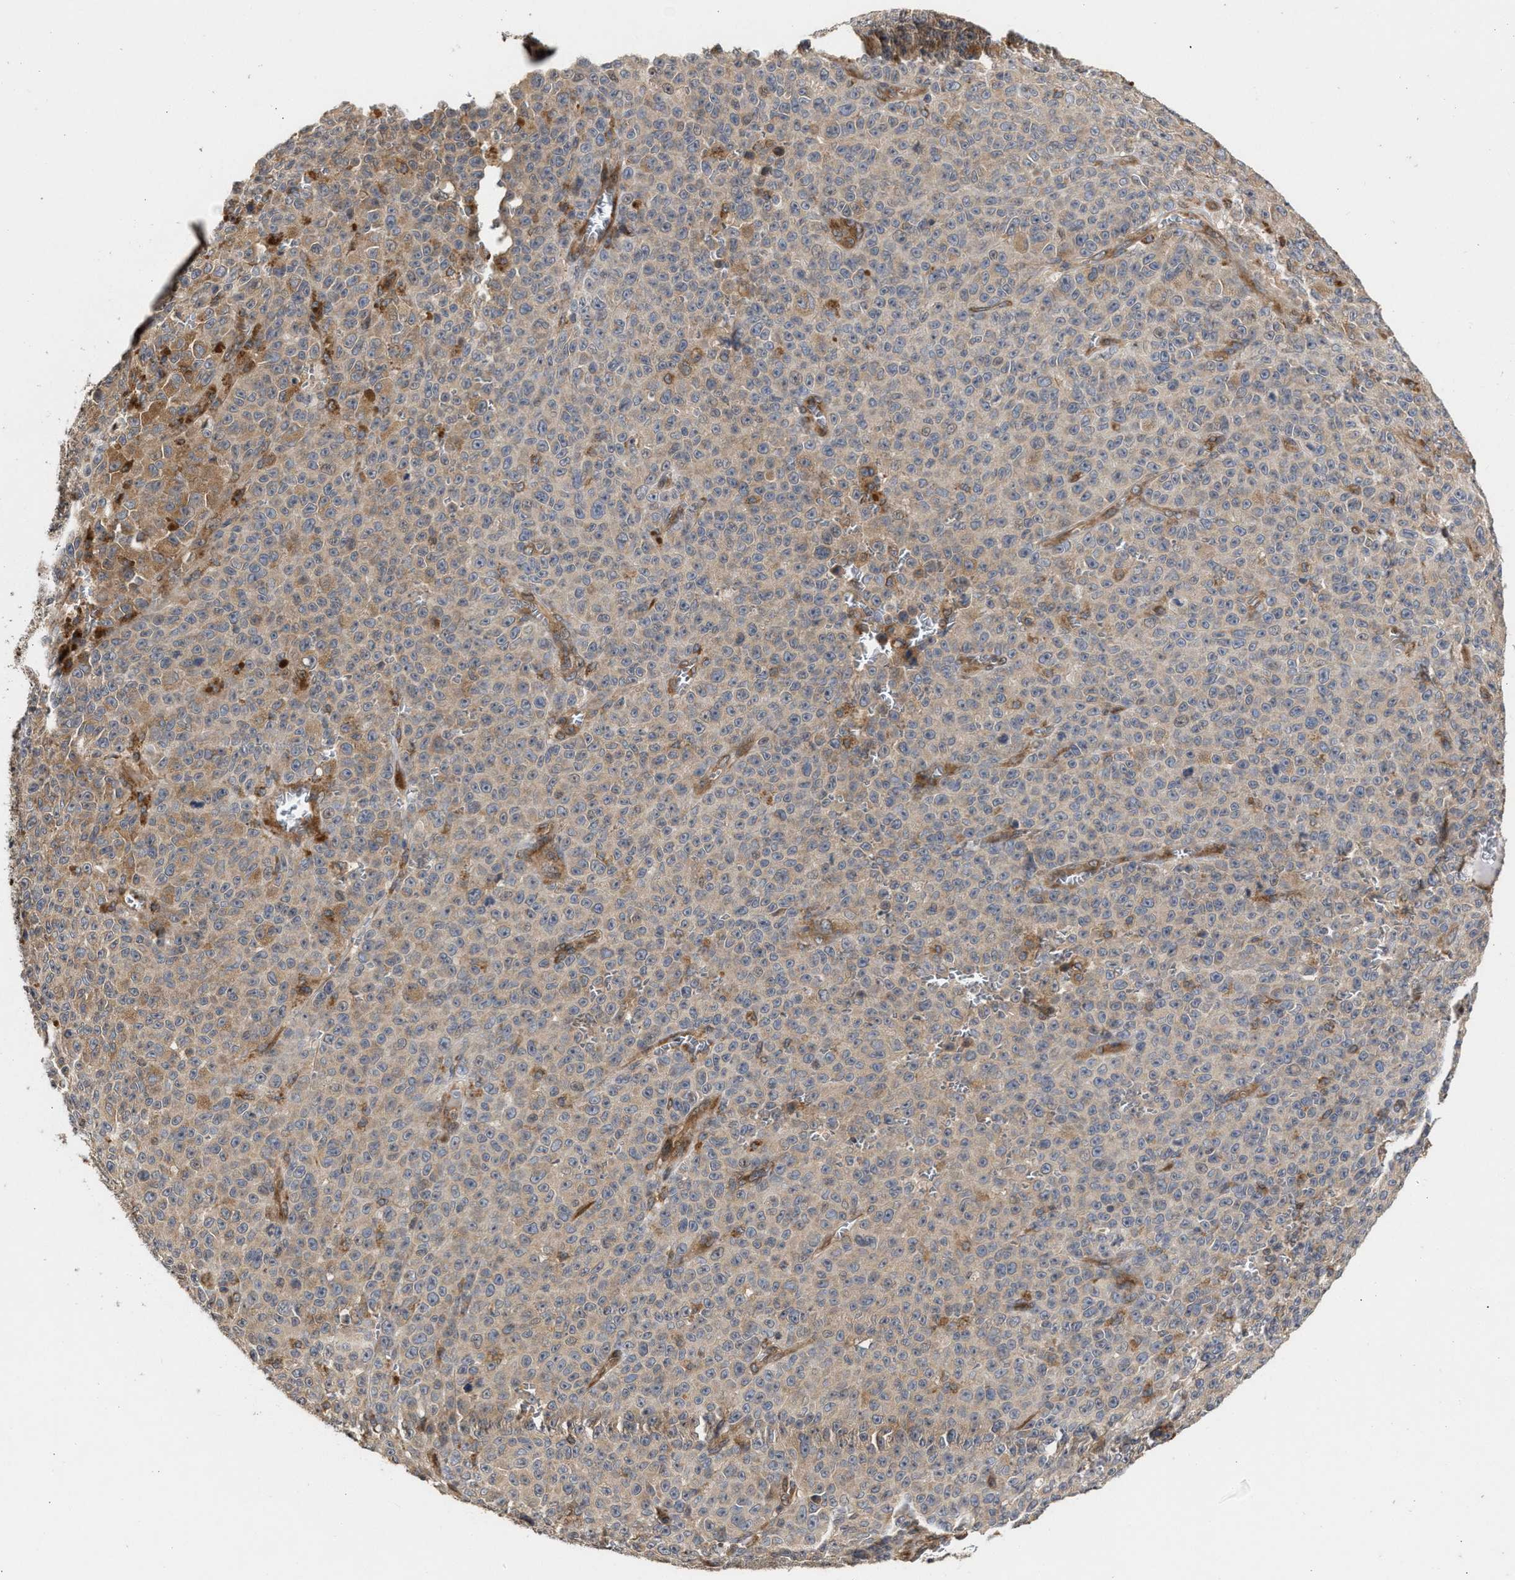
{"staining": {"intensity": "weak", "quantity": "25%-75%", "location": "cytoplasmic/membranous"}, "tissue": "melanoma", "cell_type": "Tumor cells", "image_type": "cancer", "snomed": [{"axis": "morphology", "description": "Malignant melanoma, NOS"}, {"axis": "topography", "description": "Skin"}], "caption": "About 25%-75% of tumor cells in human melanoma exhibit weak cytoplasmic/membranous protein positivity as visualized by brown immunohistochemical staining.", "gene": "SAR1A", "patient": {"sex": "female", "age": 82}}